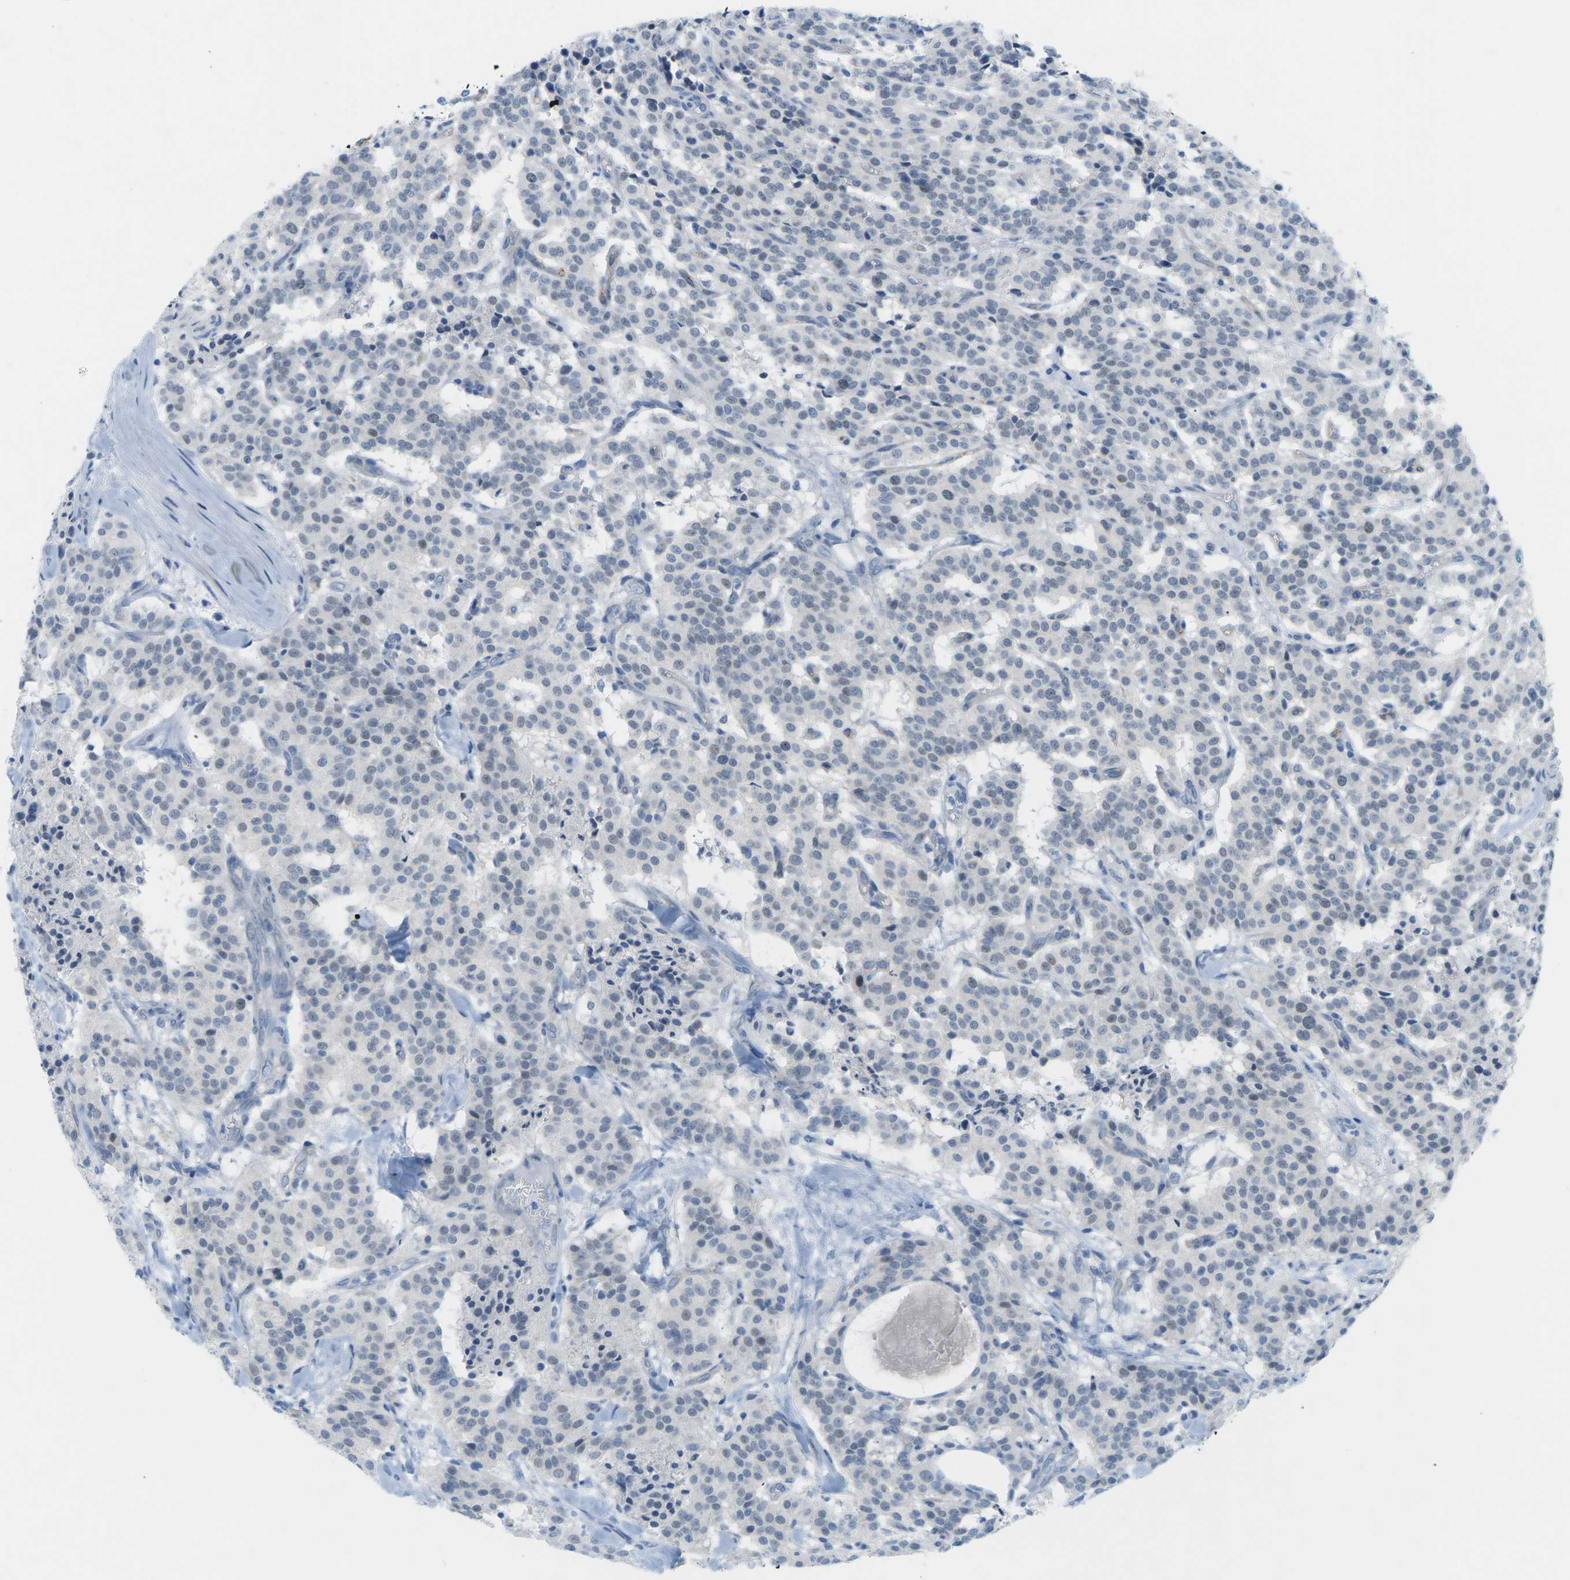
{"staining": {"intensity": "negative", "quantity": "none", "location": "none"}, "tissue": "carcinoid", "cell_type": "Tumor cells", "image_type": "cancer", "snomed": [{"axis": "morphology", "description": "Carcinoid, malignant, NOS"}, {"axis": "topography", "description": "Lung"}], "caption": "Carcinoid (malignant) was stained to show a protein in brown. There is no significant positivity in tumor cells.", "gene": "HLTF", "patient": {"sex": "male", "age": 30}}